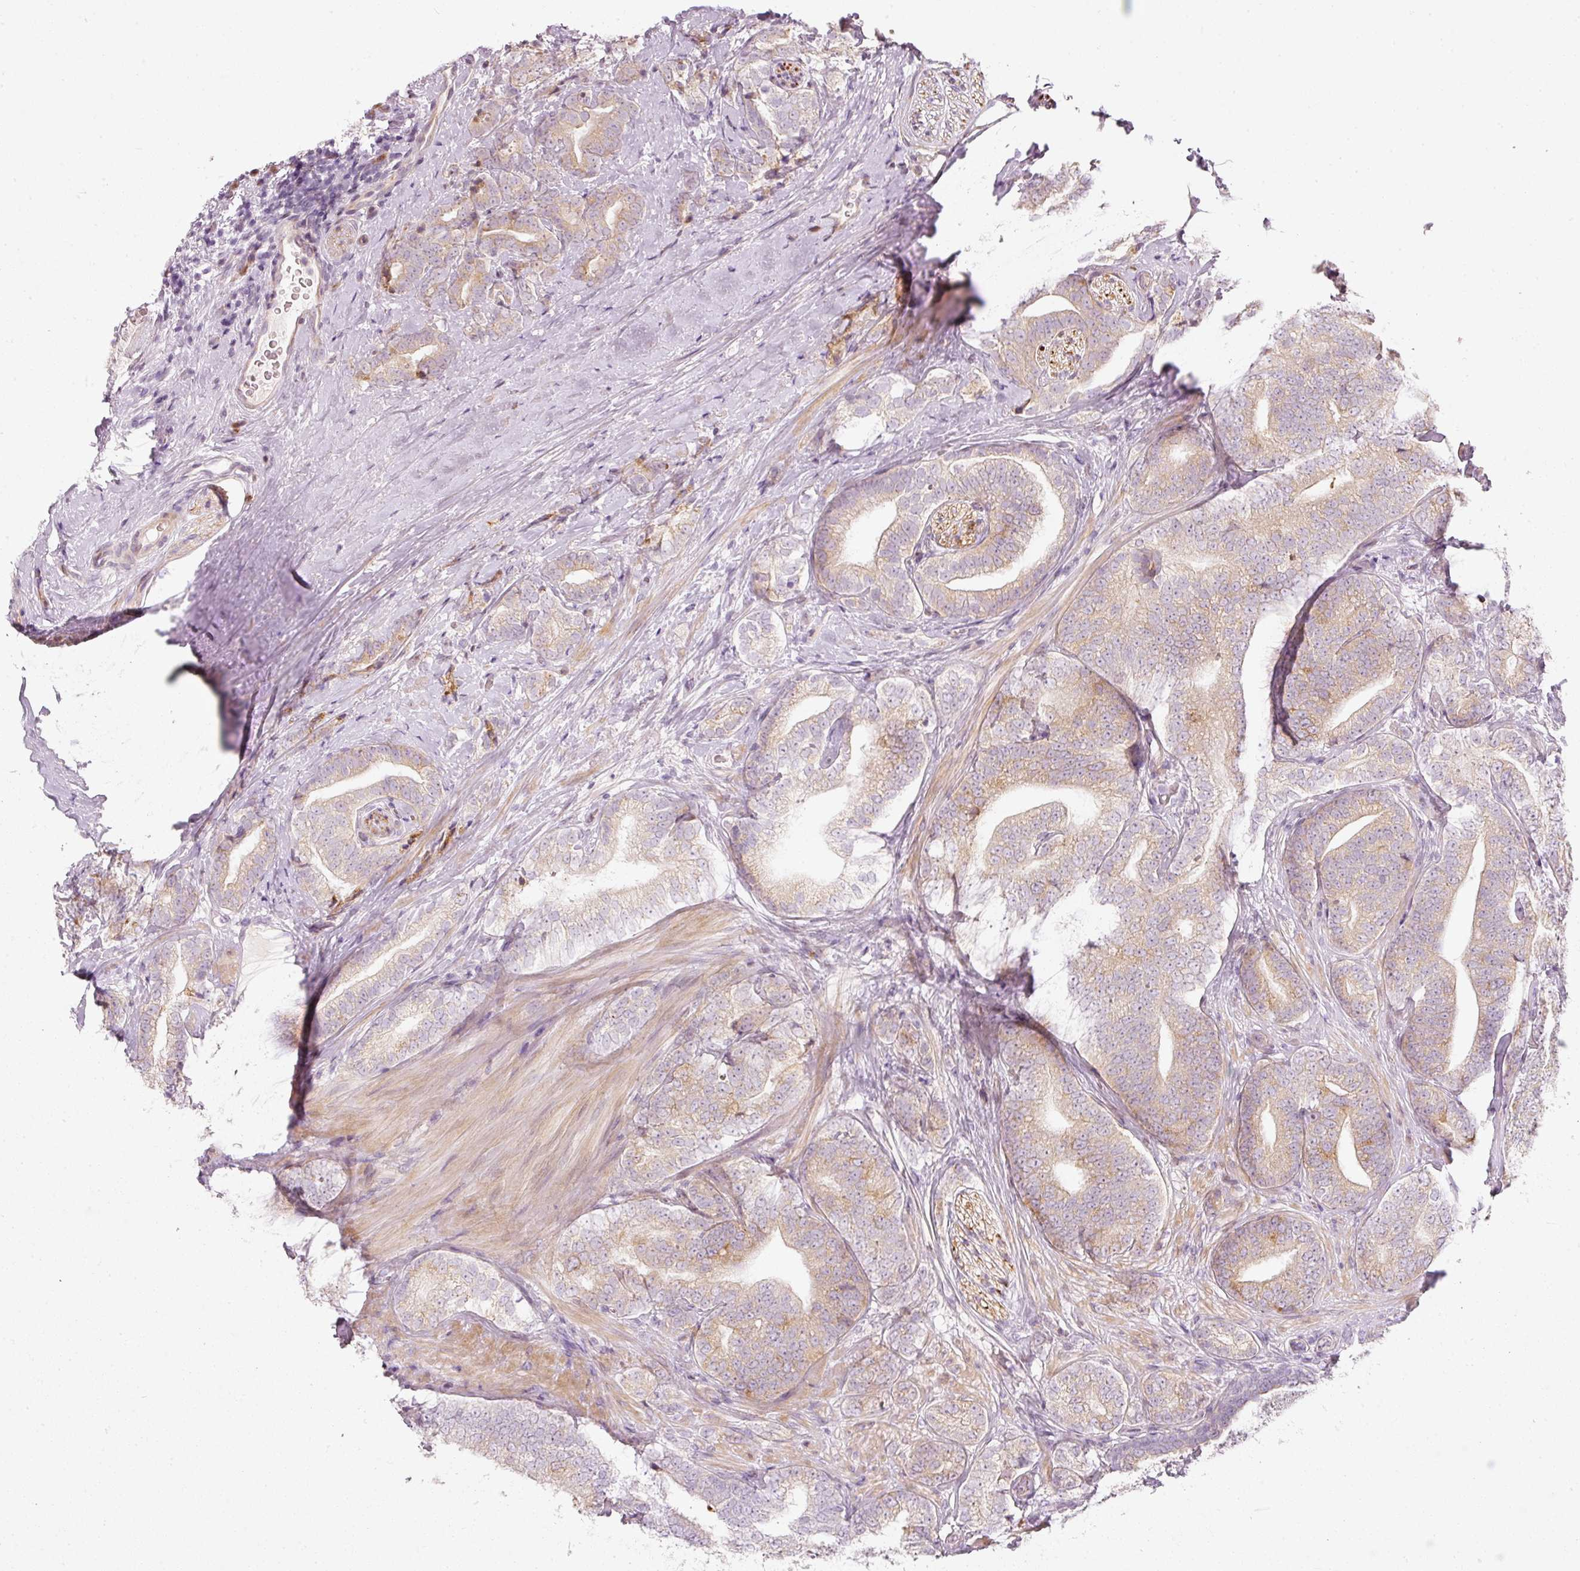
{"staining": {"intensity": "weak", "quantity": "25%-75%", "location": "cytoplasmic/membranous"}, "tissue": "prostate cancer", "cell_type": "Tumor cells", "image_type": "cancer", "snomed": [{"axis": "morphology", "description": "Adenocarcinoma, High grade"}, {"axis": "topography", "description": "Prostate"}], "caption": "A micrograph of human prostate cancer (adenocarcinoma (high-grade)) stained for a protein displays weak cytoplasmic/membranous brown staining in tumor cells.", "gene": "SLC20A1", "patient": {"sex": "male", "age": 72}}